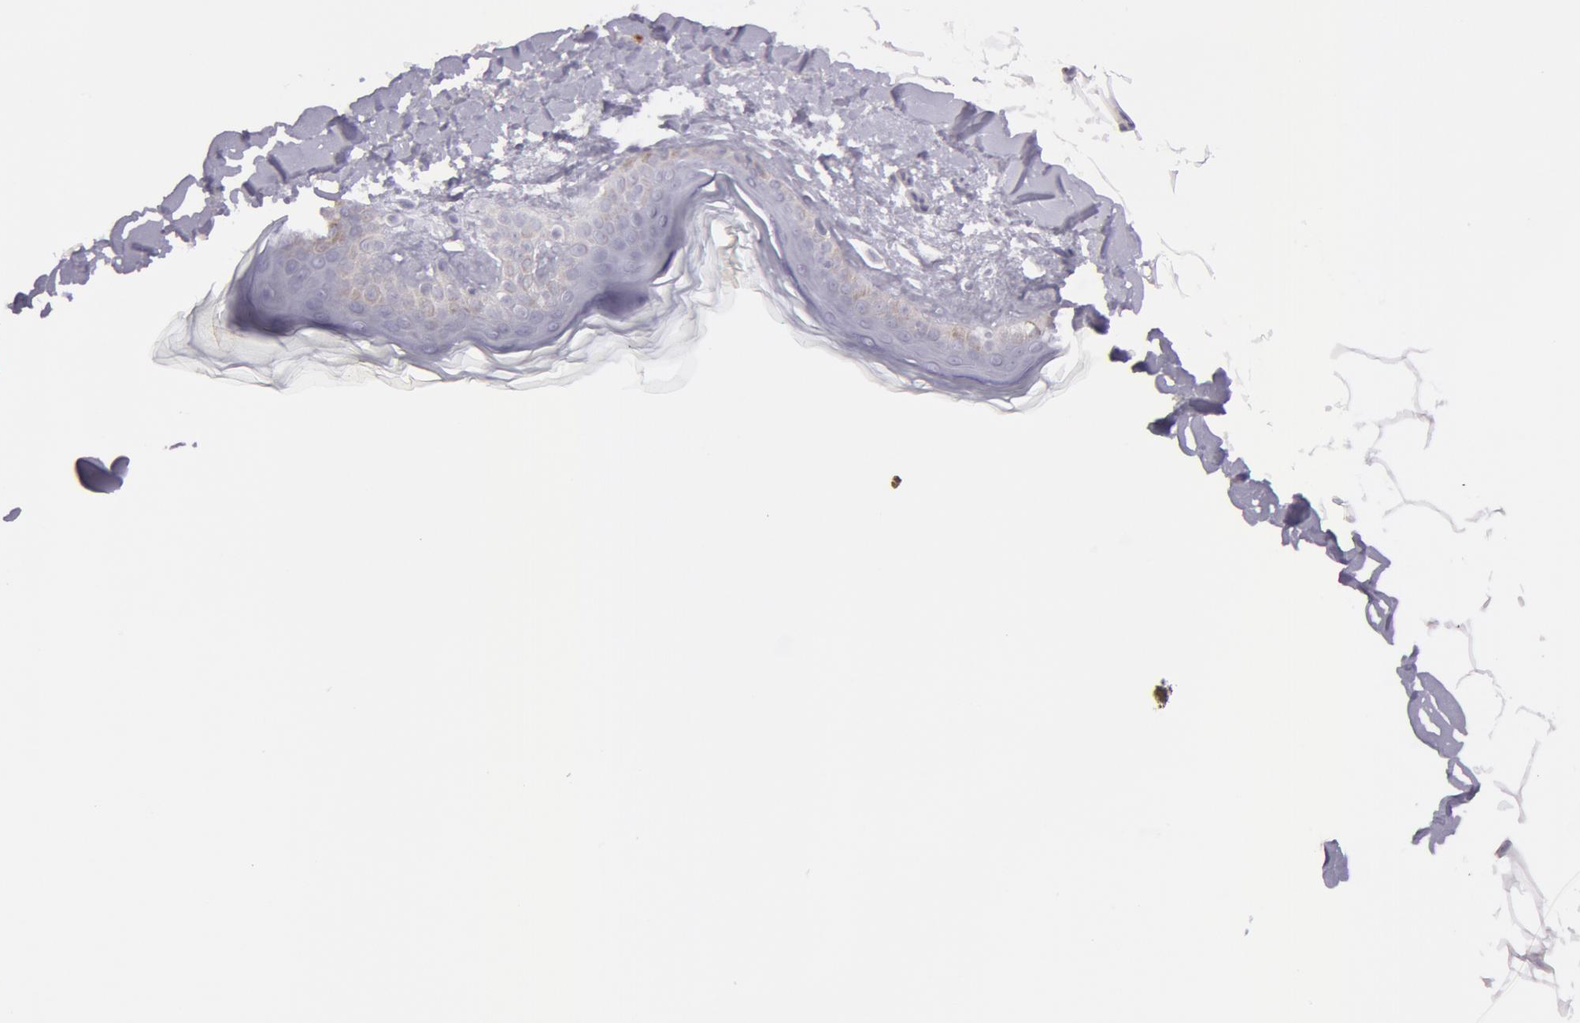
{"staining": {"intensity": "negative", "quantity": "none", "location": "none"}, "tissue": "skin", "cell_type": "Fibroblasts", "image_type": "normal", "snomed": [{"axis": "morphology", "description": "Normal tissue, NOS"}, {"axis": "topography", "description": "Skin"}], "caption": "Immunohistochemistry image of benign human skin stained for a protein (brown), which displays no staining in fibroblasts. Nuclei are stained in blue.", "gene": "TAGLN", "patient": {"sex": "female", "age": 56}}